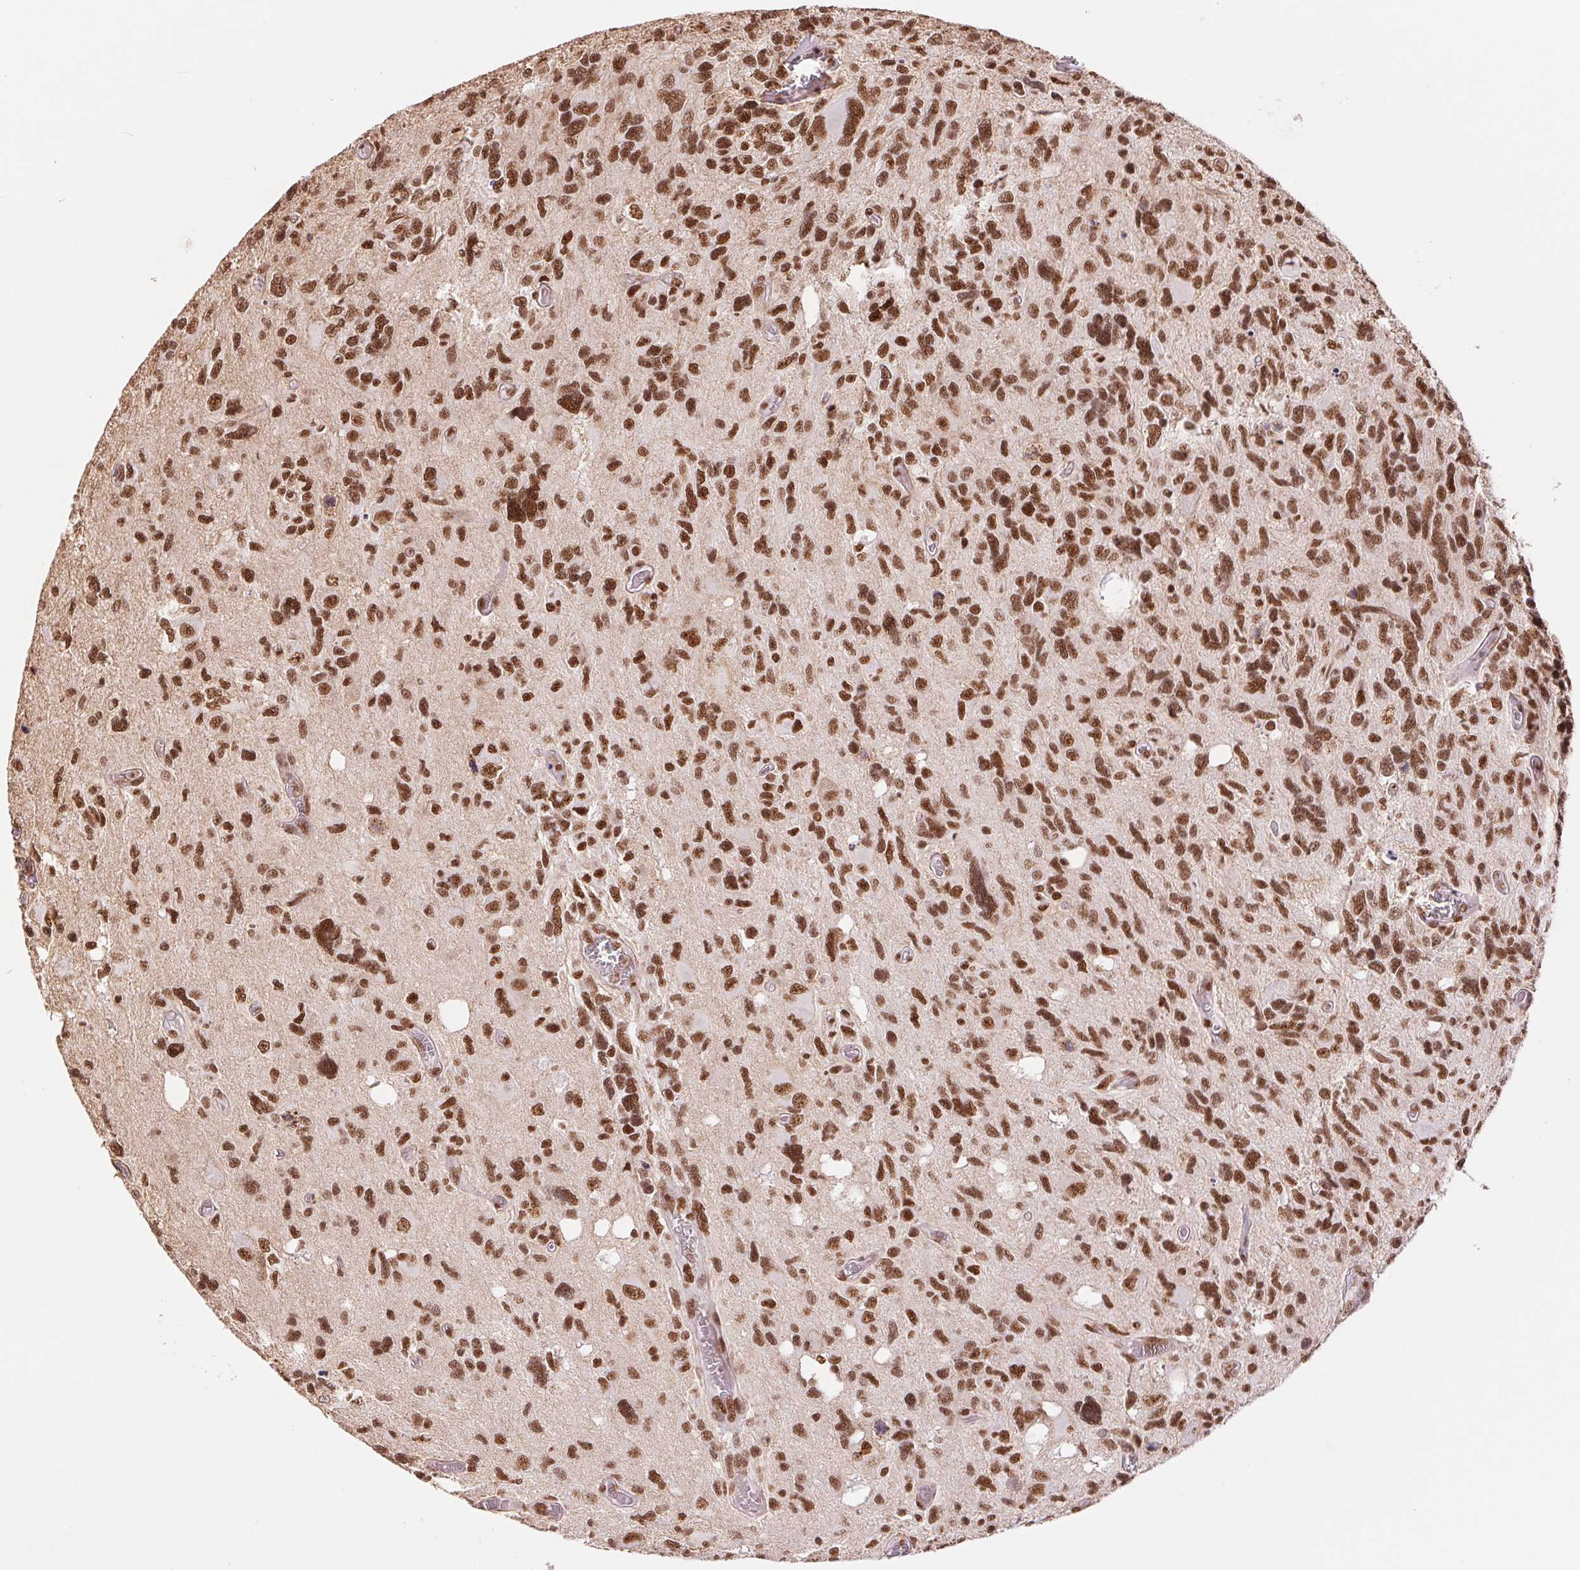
{"staining": {"intensity": "strong", "quantity": ">75%", "location": "nuclear"}, "tissue": "glioma", "cell_type": "Tumor cells", "image_type": "cancer", "snomed": [{"axis": "morphology", "description": "Glioma, malignant, High grade"}, {"axis": "topography", "description": "Brain"}], "caption": "Protein staining demonstrates strong nuclear positivity in about >75% of tumor cells in glioma.", "gene": "SREK1", "patient": {"sex": "male", "age": 49}}